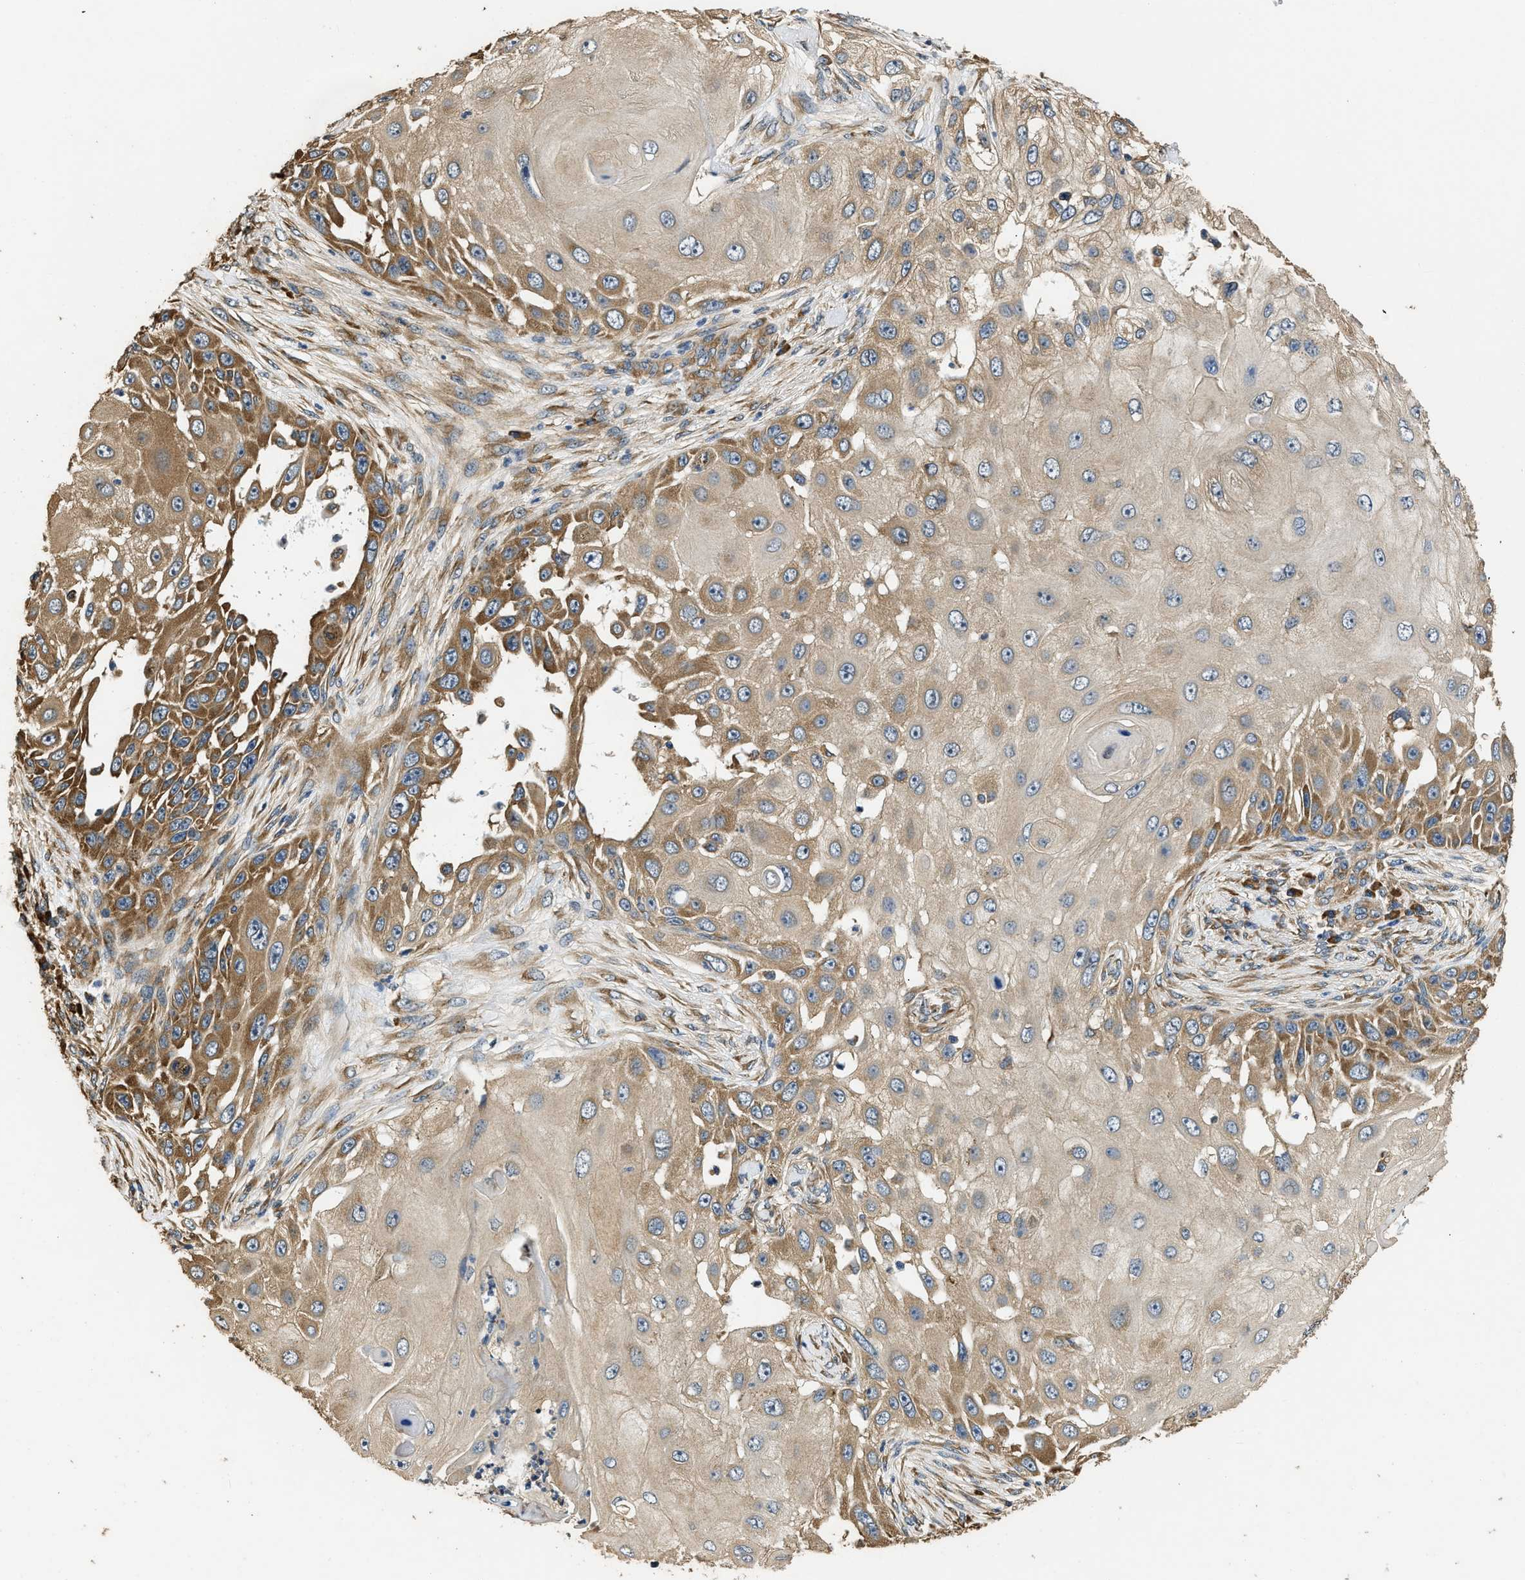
{"staining": {"intensity": "moderate", "quantity": ">75%", "location": "cytoplasmic/membranous"}, "tissue": "skin cancer", "cell_type": "Tumor cells", "image_type": "cancer", "snomed": [{"axis": "morphology", "description": "Squamous cell carcinoma, NOS"}, {"axis": "topography", "description": "Skin"}], "caption": "Human skin cancer (squamous cell carcinoma) stained for a protein (brown) displays moderate cytoplasmic/membranous positive positivity in approximately >75% of tumor cells.", "gene": "SLC36A4", "patient": {"sex": "female", "age": 44}}